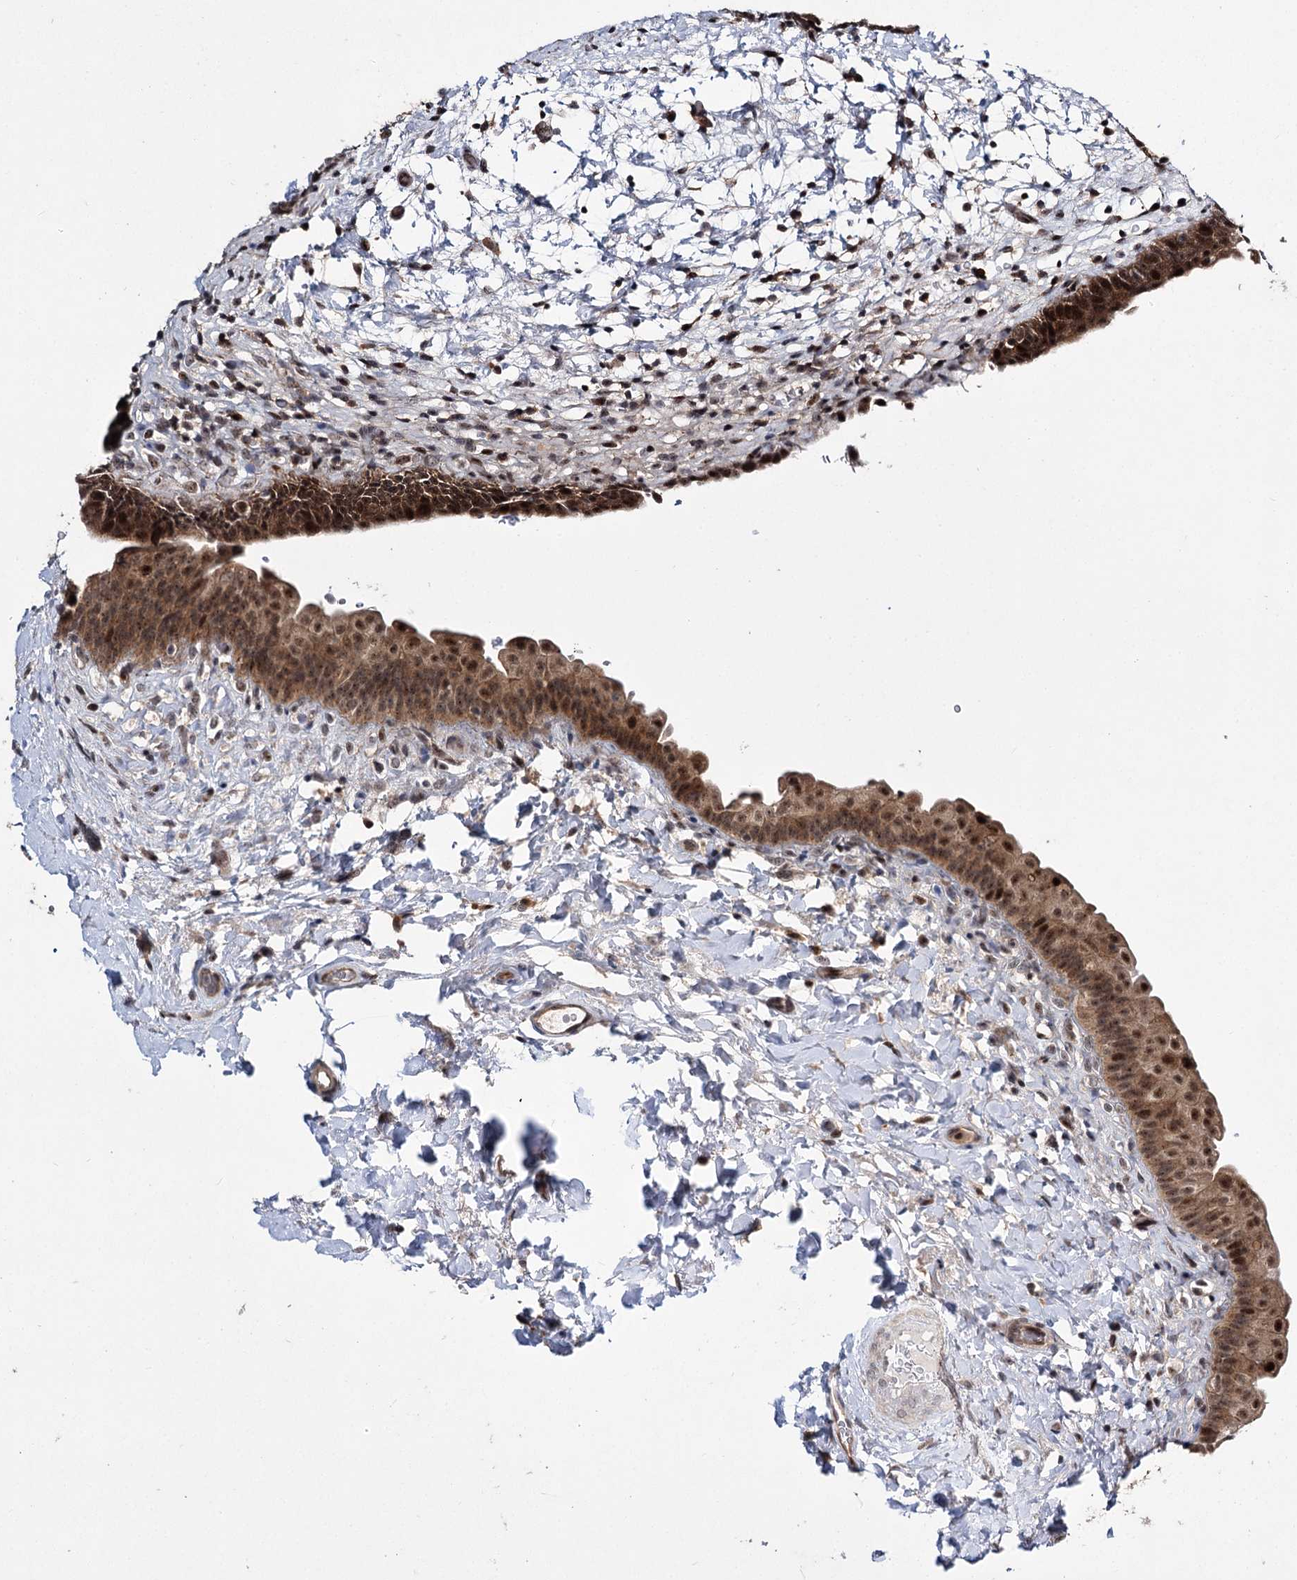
{"staining": {"intensity": "strong", "quantity": ">75%", "location": "cytoplasmic/membranous,nuclear"}, "tissue": "urinary bladder", "cell_type": "Urothelial cells", "image_type": "normal", "snomed": [{"axis": "morphology", "description": "Normal tissue, NOS"}, {"axis": "topography", "description": "Urinary bladder"}], "caption": "Protein staining of normal urinary bladder exhibits strong cytoplasmic/membranous,nuclear positivity in approximately >75% of urothelial cells.", "gene": "MKNK2", "patient": {"sex": "male", "age": 83}}